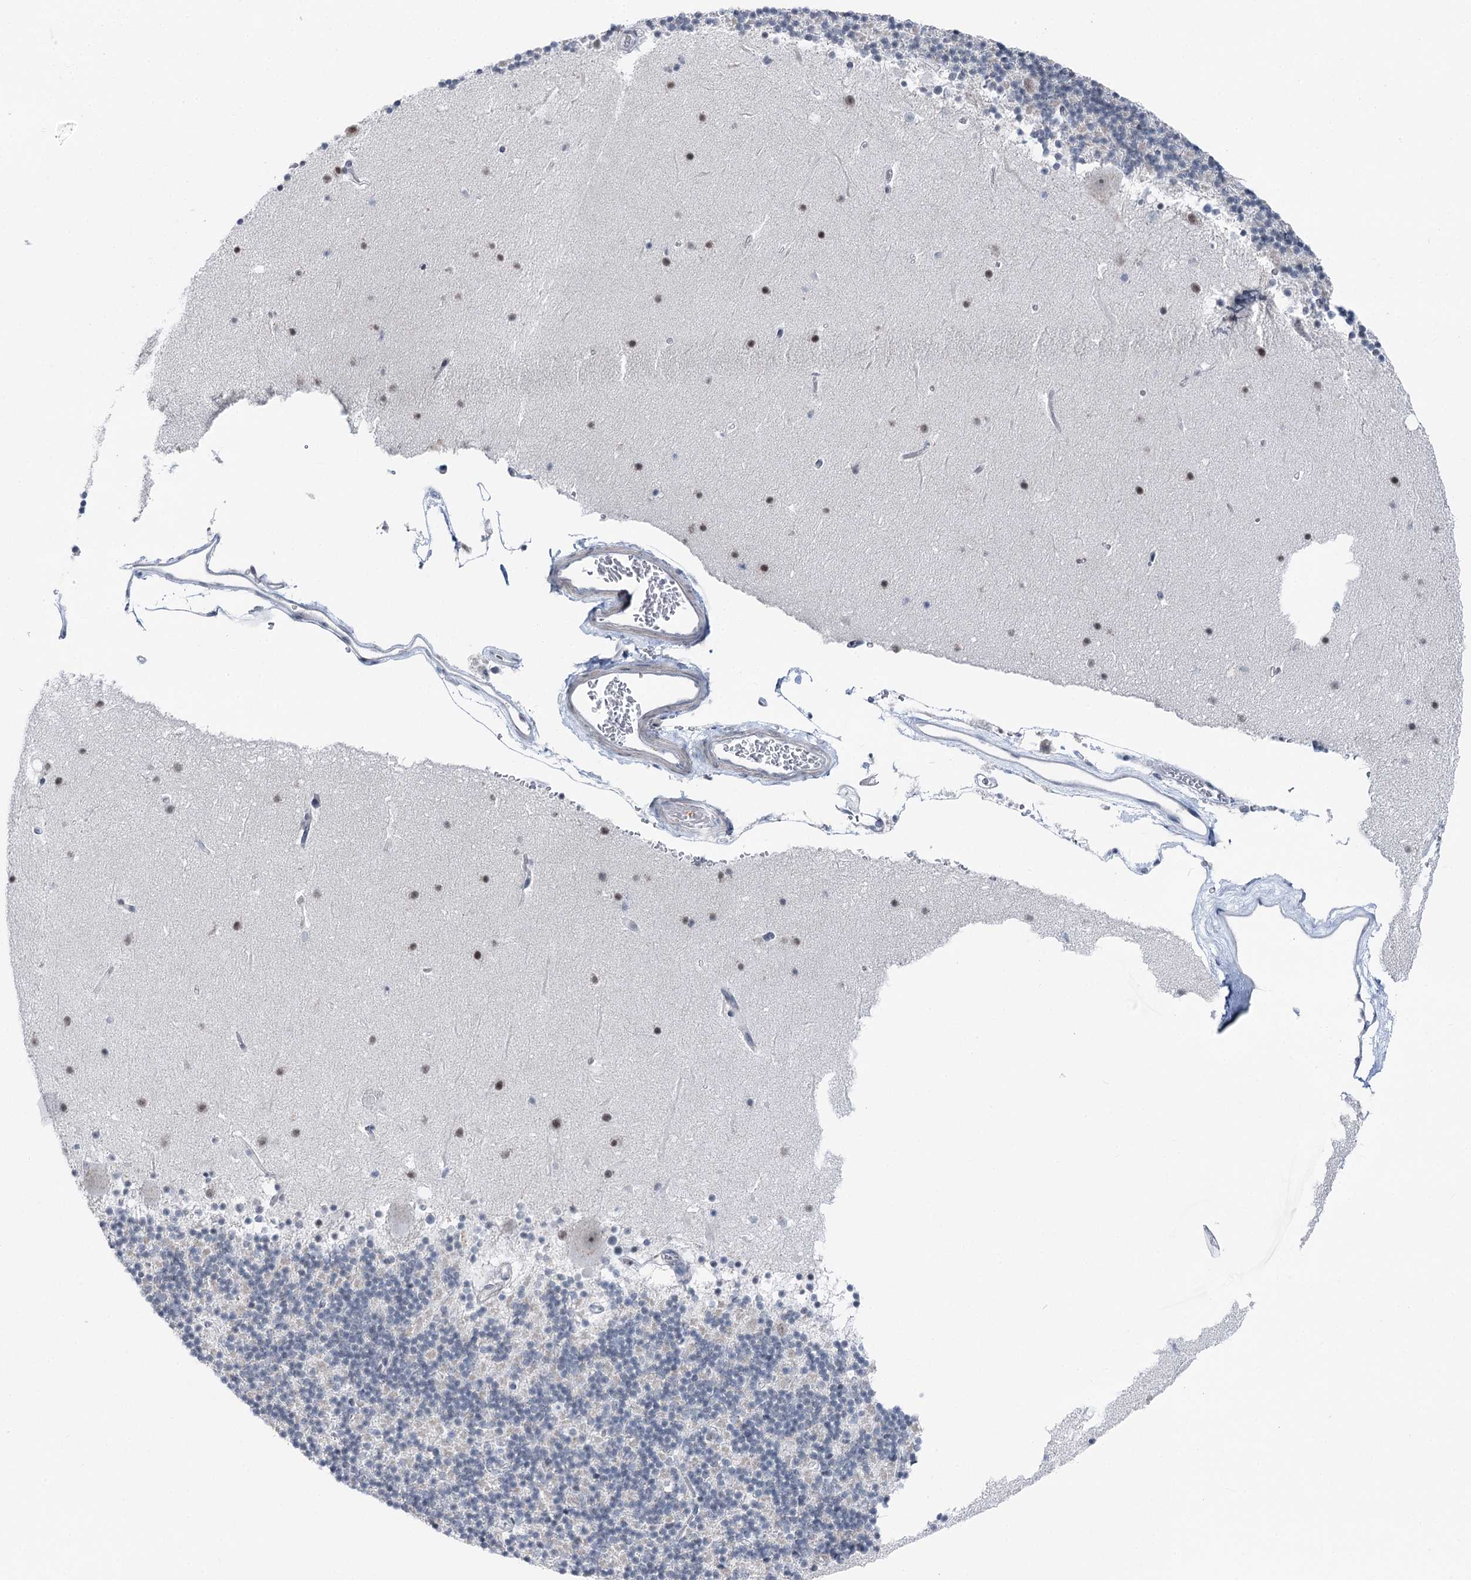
{"staining": {"intensity": "negative", "quantity": "none", "location": "none"}, "tissue": "cerebellum", "cell_type": "Cells in granular layer", "image_type": "normal", "snomed": [{"axis": "morphology", "description": "Normal tissue, NOS"}, {"axis": "topography", "description": "Cerebellum"}], "caption": "This is an IHC photomicrograph of normal human cerebellum. There is no expression in cells in granular layer.", "gene": "STEEP1", "patient": {"sex": "male", "age": 57}}